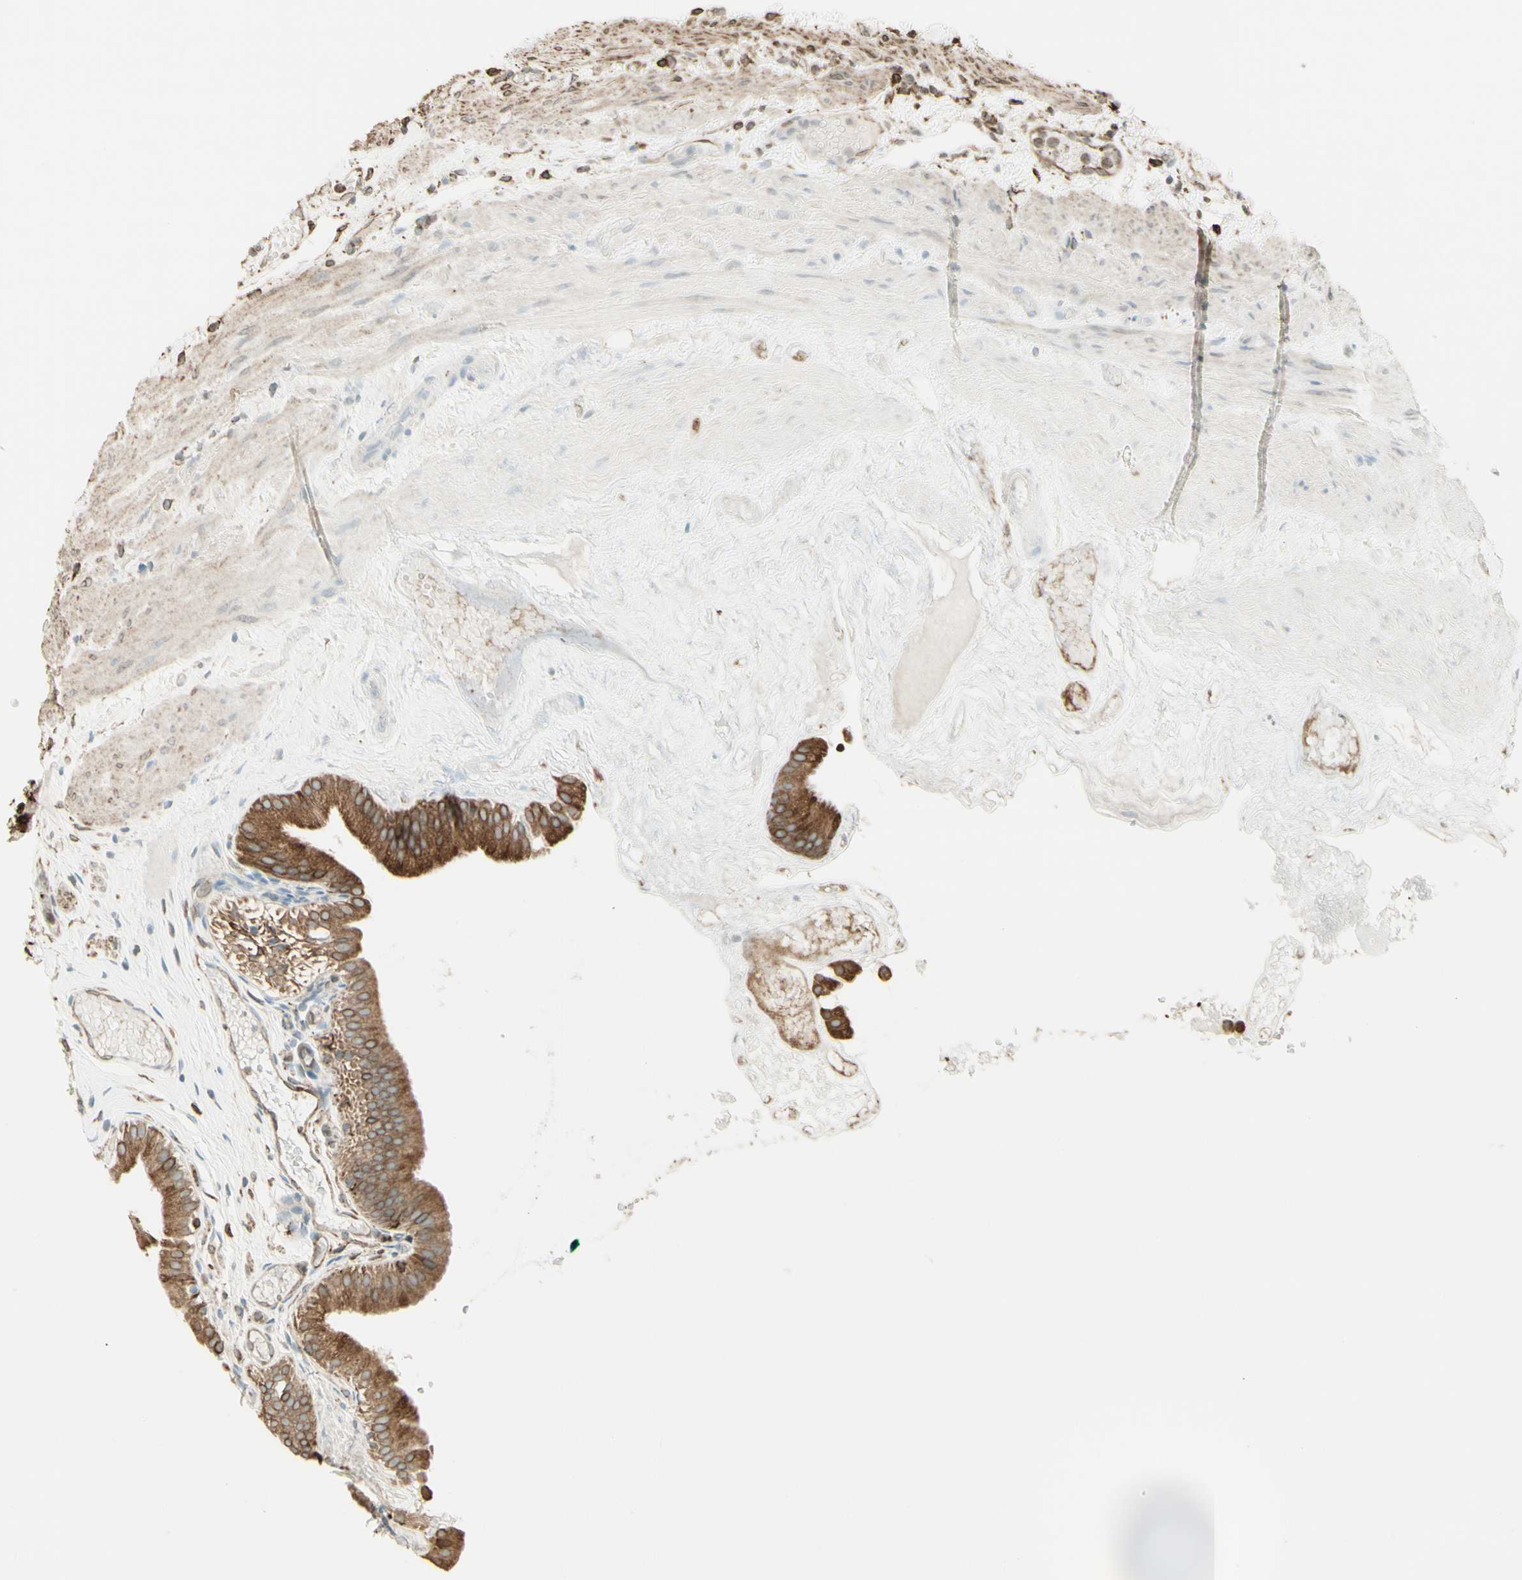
{"staining": {"intensity": "moderate", "quantity": ">75%", "location": "cytoplasmic/membranous"}, "tissue": "gallbladder", "cell_type": "Glandular cells", "image_type": "normal", "snomed": [{"axis": "morphology", "description": "Normal tissue, NOS"}, {"axis": "topography", "description": "Gallbladder"}], "caption": "Immunohistochemistry (IHC) (DAB (3,3'-diaminobenzidine)) staining of unremarkable gallbladder displays moderate cytoplasmic/membranous protein positivity in approximately >75% of glandular cells. Nuclei are stained in blue.", "gene": "CANX", "patient": {"sex": "female", "age": 26}}